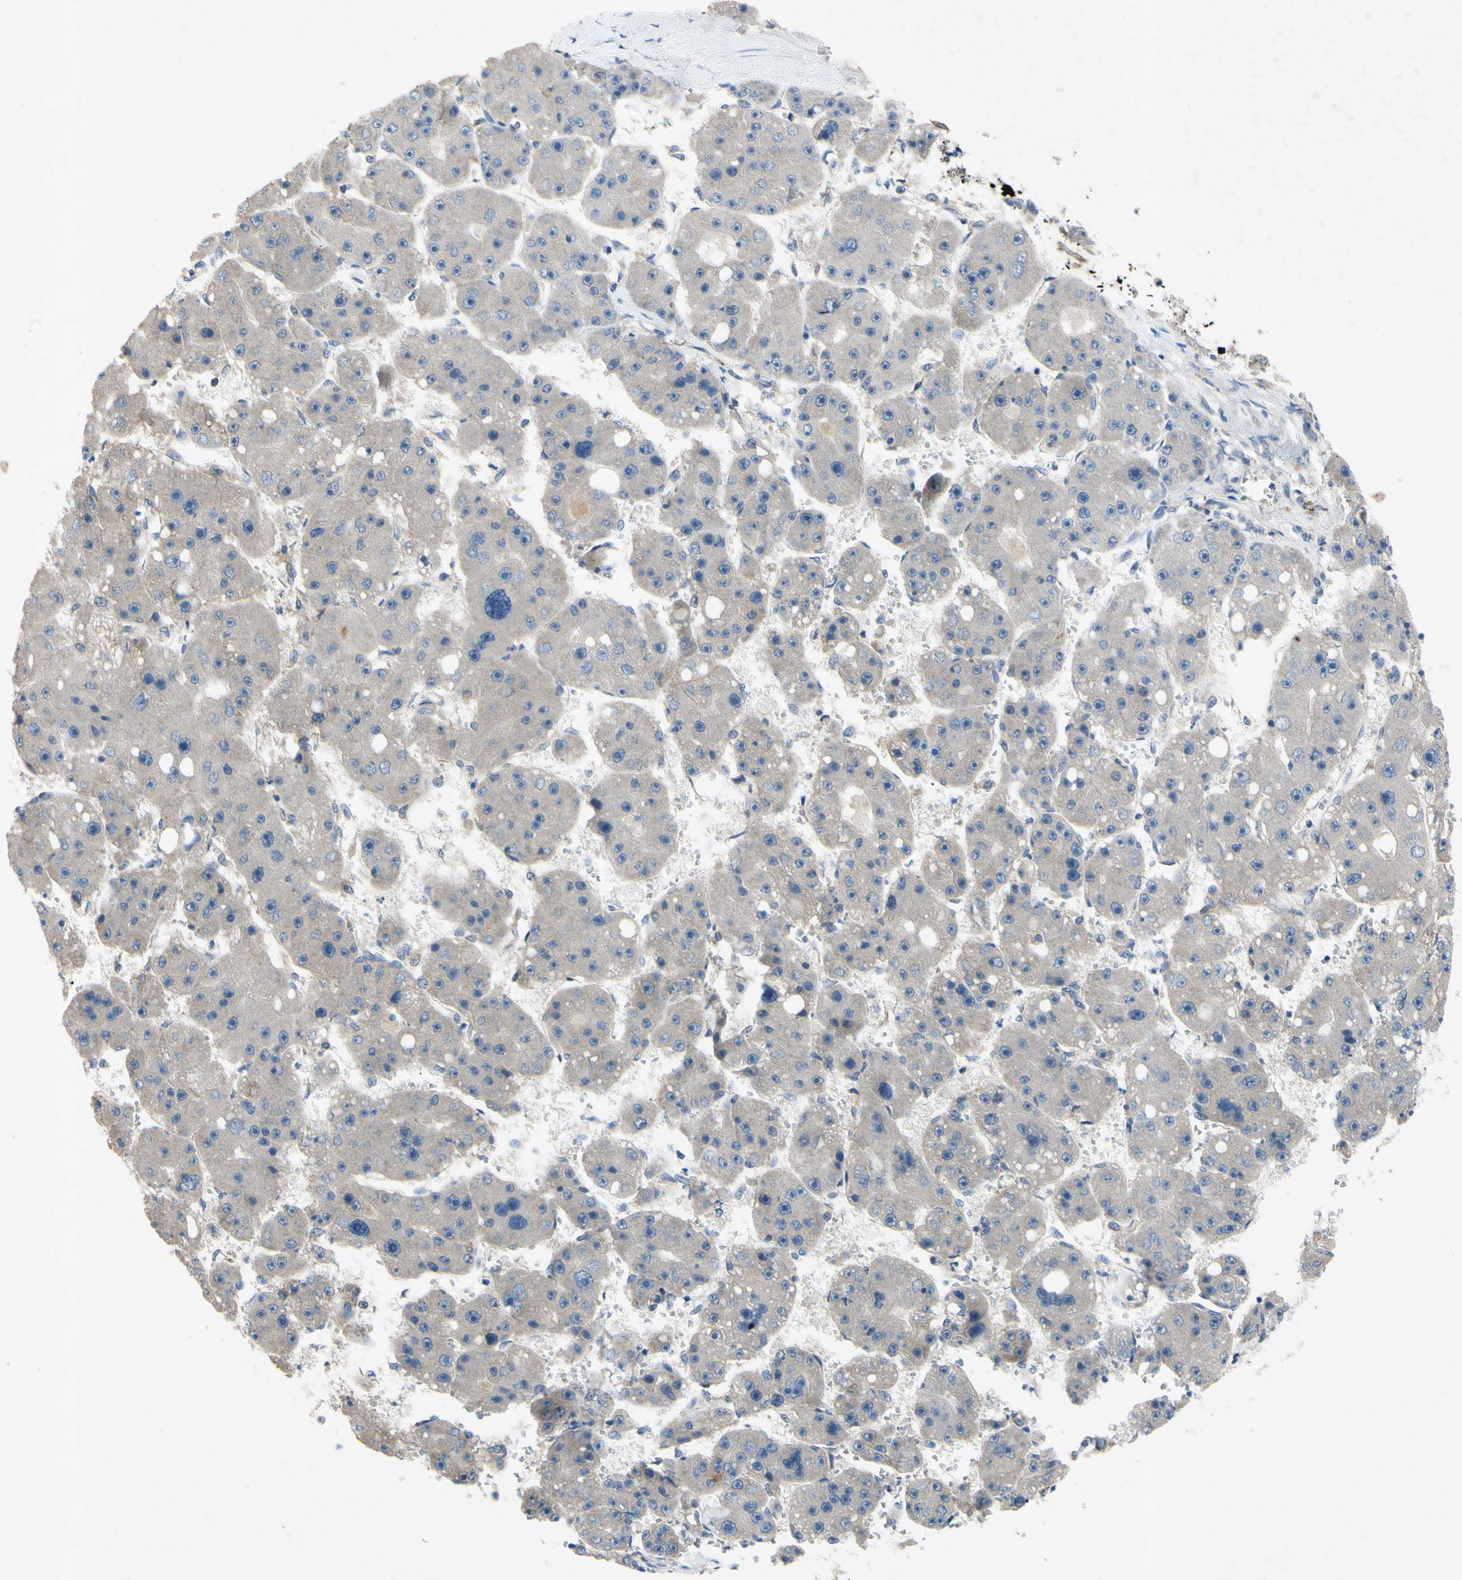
{"staining": {"intensity": "weak", "quantity": "<25%", "location": "cytoplasmic/membranous"}, "tissue": "liver cancer", "cell_type": "Tumor cells", "image_type": "cancer", "snomed": [{"axis": "morphology", "description": "Carcinoma, Hepatocellular, NOS"}, {"axis": "topography", "description": "Liver"}], "caption": "High magnification brightfield microscopy of liver cancer stained with DAB (brown) and counterstained with hematoxylin (blue): tumor cells show no significant expression. (DAB immunohistochemistry (IHC), high magnification).", "gene": "HILPDA", "patient": {"sex": "female", "age": 61}}